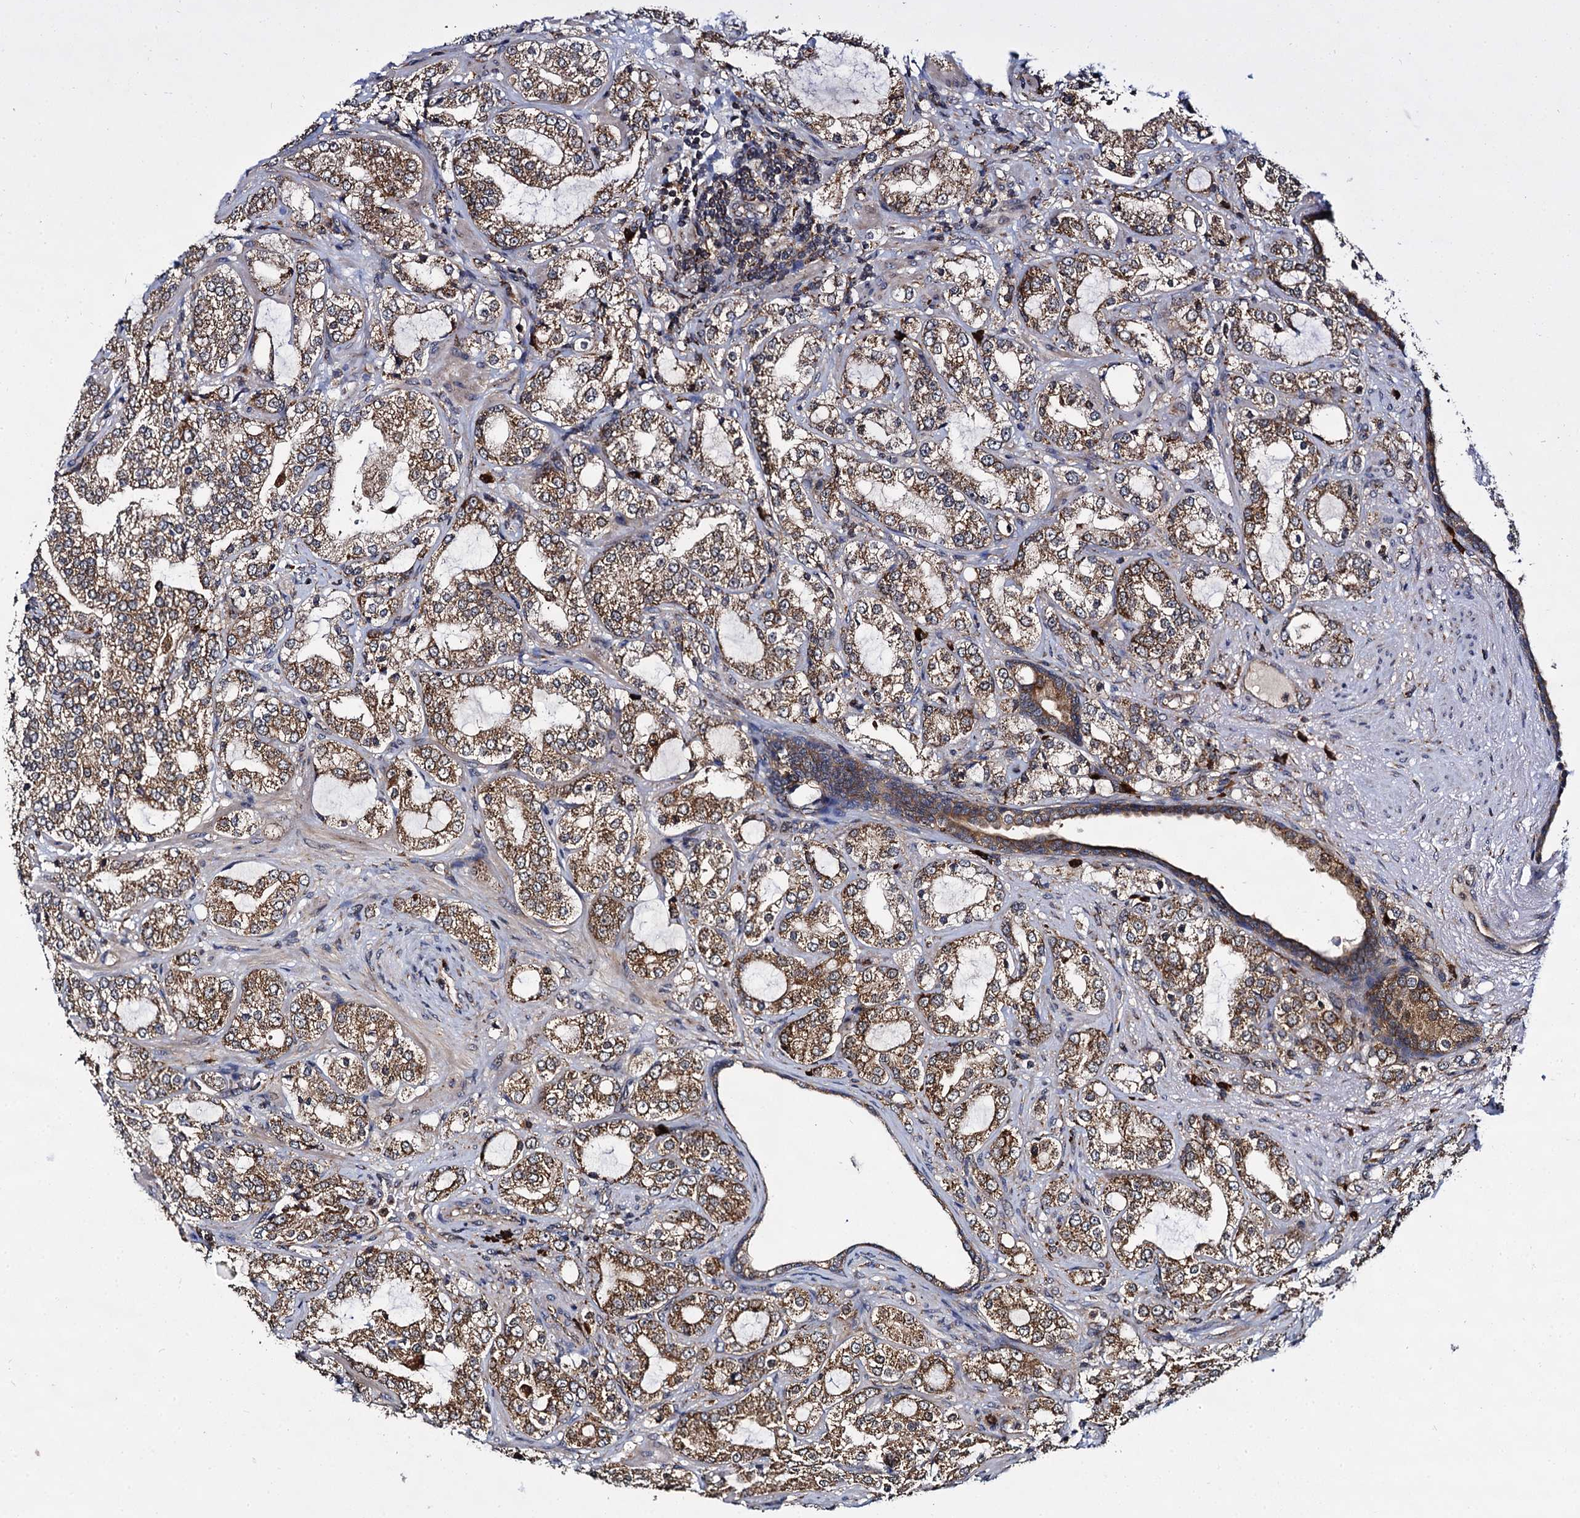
{"staining": {"intensity": "moderate", "quantity": ">75%", "location": "cytoplasmic/membranous"}, "tissue": "prostate cancer", "cell_type": "Tumor cells", "image_type": "cancer", "snomed": [{"axis": "morphology", "description": "Adenocarcinoma, High grade"}, {"axis": "topography", "description": "Prostate"}], "caption": "This is a photomicrograph of immunohistochemistry staining of prostate cancer, which shows moderate expression in the cytoplasmic/membranous of tumor cells.", "gene": "UFM1", "patient": {"sex": "male", "age": 64}}